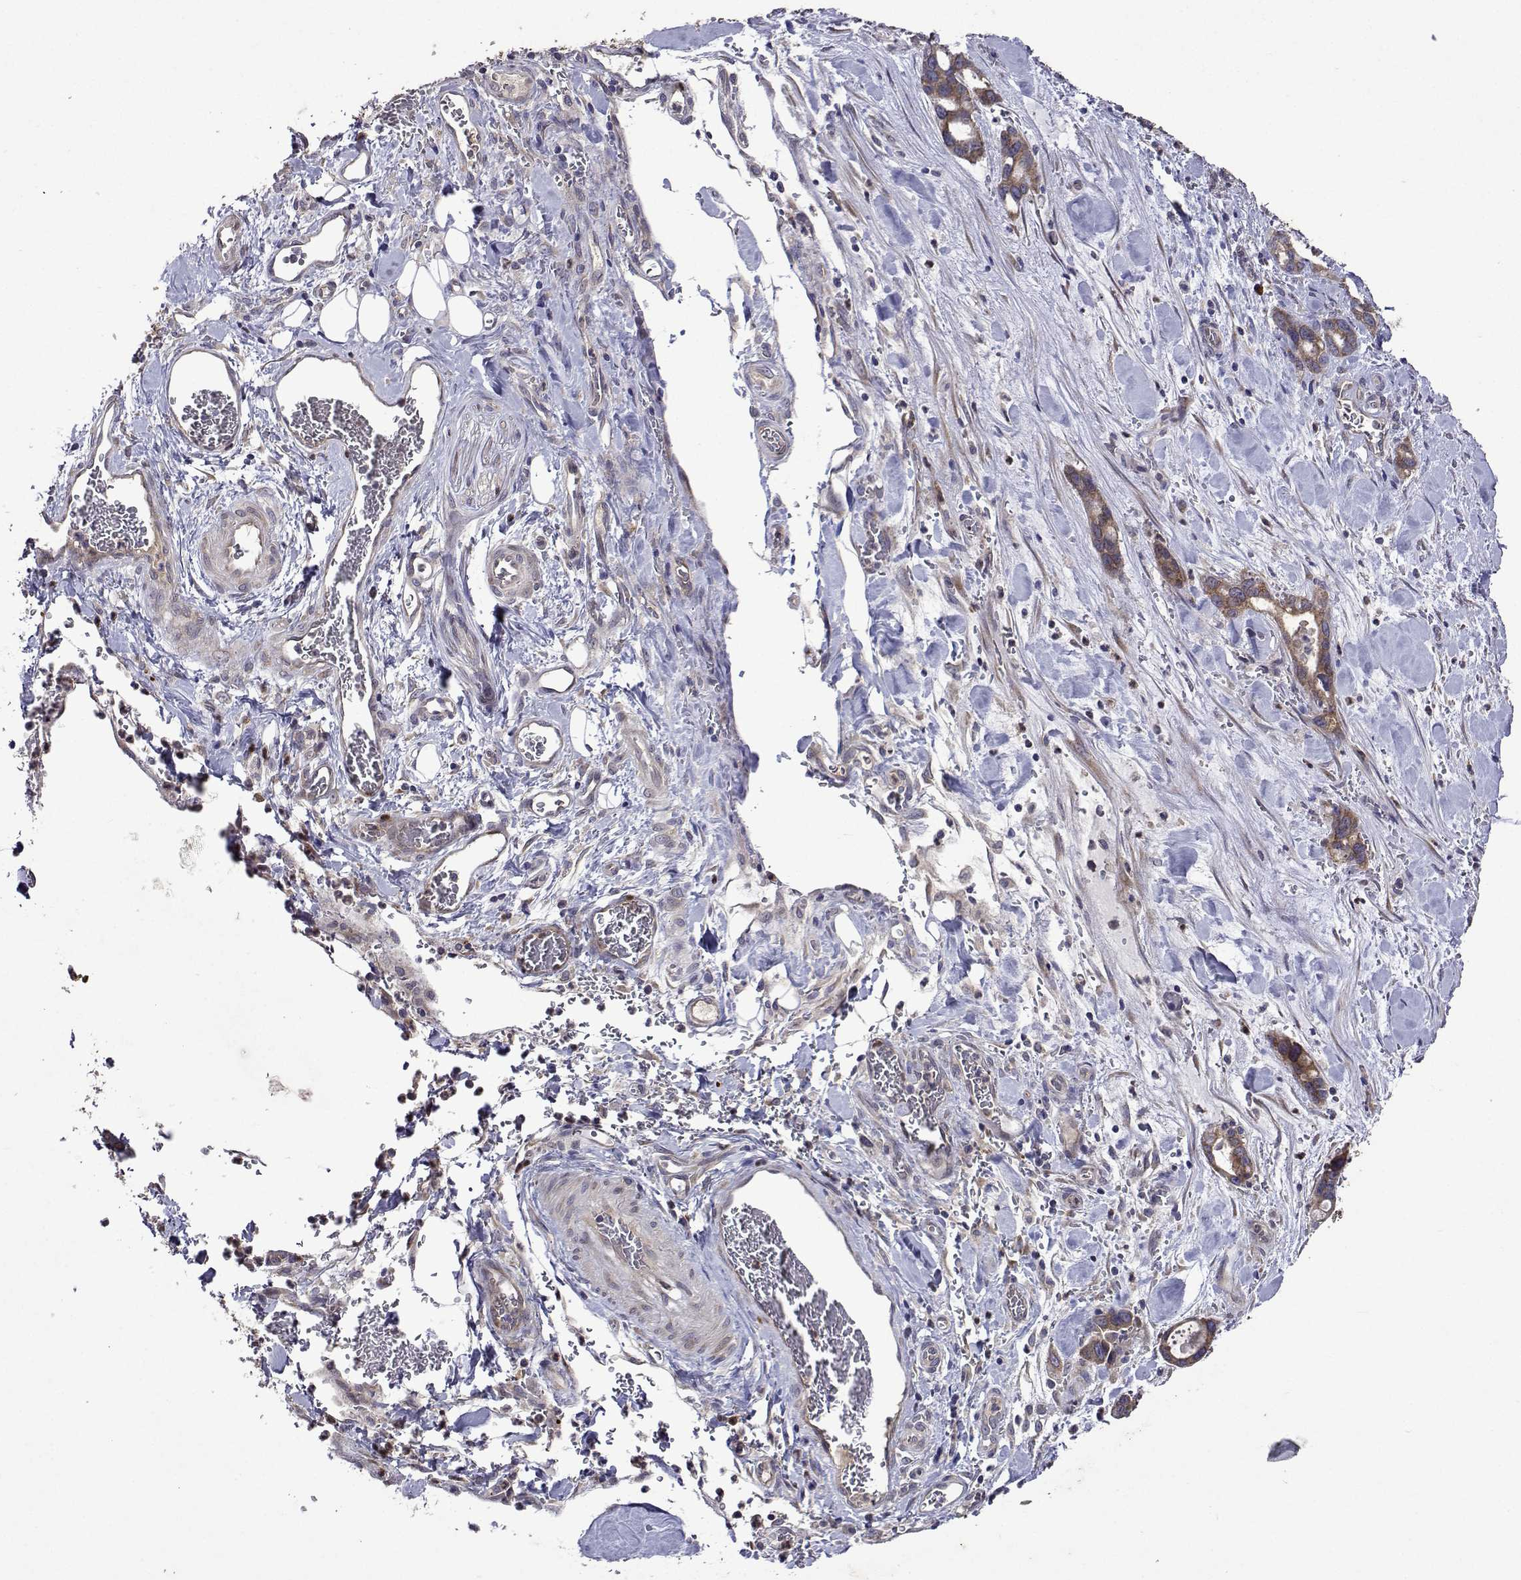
{"staining": {"intensity": "negative", "quantity": "none", "location": "none"}, "tissue": "stomach cancer", "cell_type": "Tumor cells", "image_type": "cancer", "snomed": [{"axis": "morphology", "description": "Normal tissue, NOS"}, {"axis": "morphology", "description": "Adenocarcinoma, NOS"}, {"axis": "topography", "description": "Esophagus"}, {"axis": "topography", "description": "Stomach, upper"}], "caption": "The histopathology image exhibits no significant staining in tumor cells of stomach cancer.", "gene": "TARBP2", "patient": {"sex": "male", "age": 74}}